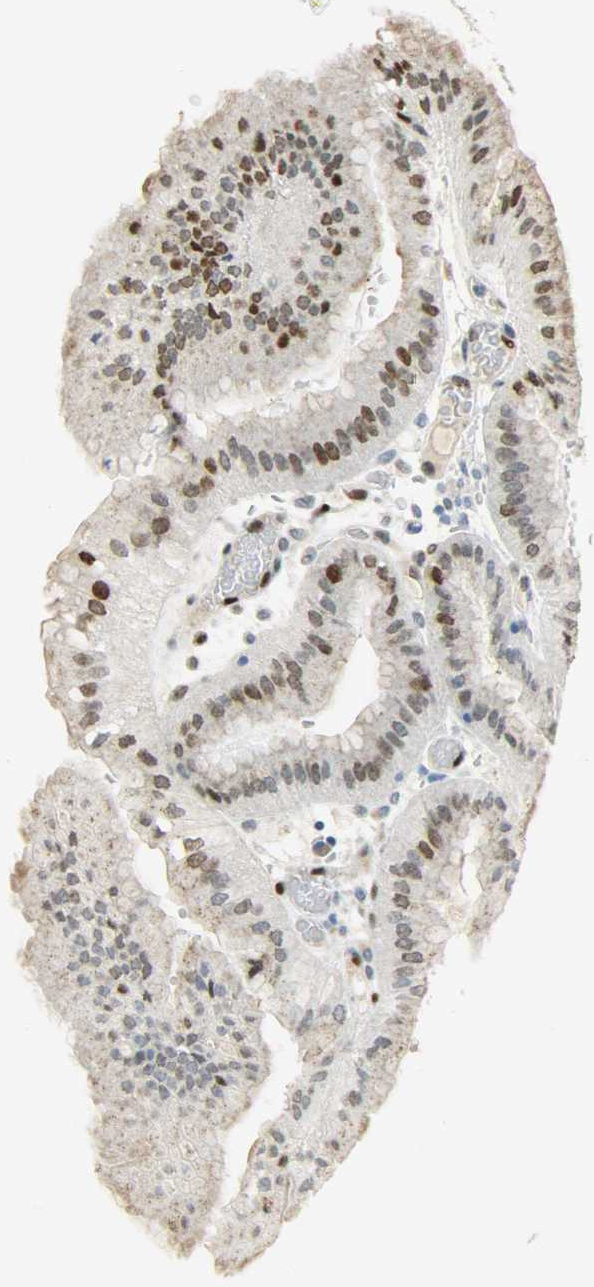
{"staining": {"intensity": "weak", "quantity": "25%-75%", "location": "nuclear"}, "tissue": "stomach", "cell_type": "Glandular cells", "image_type": "normal", "snomed": [{"axis": "morphology", "description": "Normal tissue, NOS"}, {"axis": "topography", "description": "Stomach, lower"}], "caption": "The histopathology image demonstrates immunohistochemical staining of benign stomach. There is weak nuclear staining is appreciated in about 25%-75% of glandular cells.", "gene": "JUNB", "patient": {"sex": "male", "age": 71}}